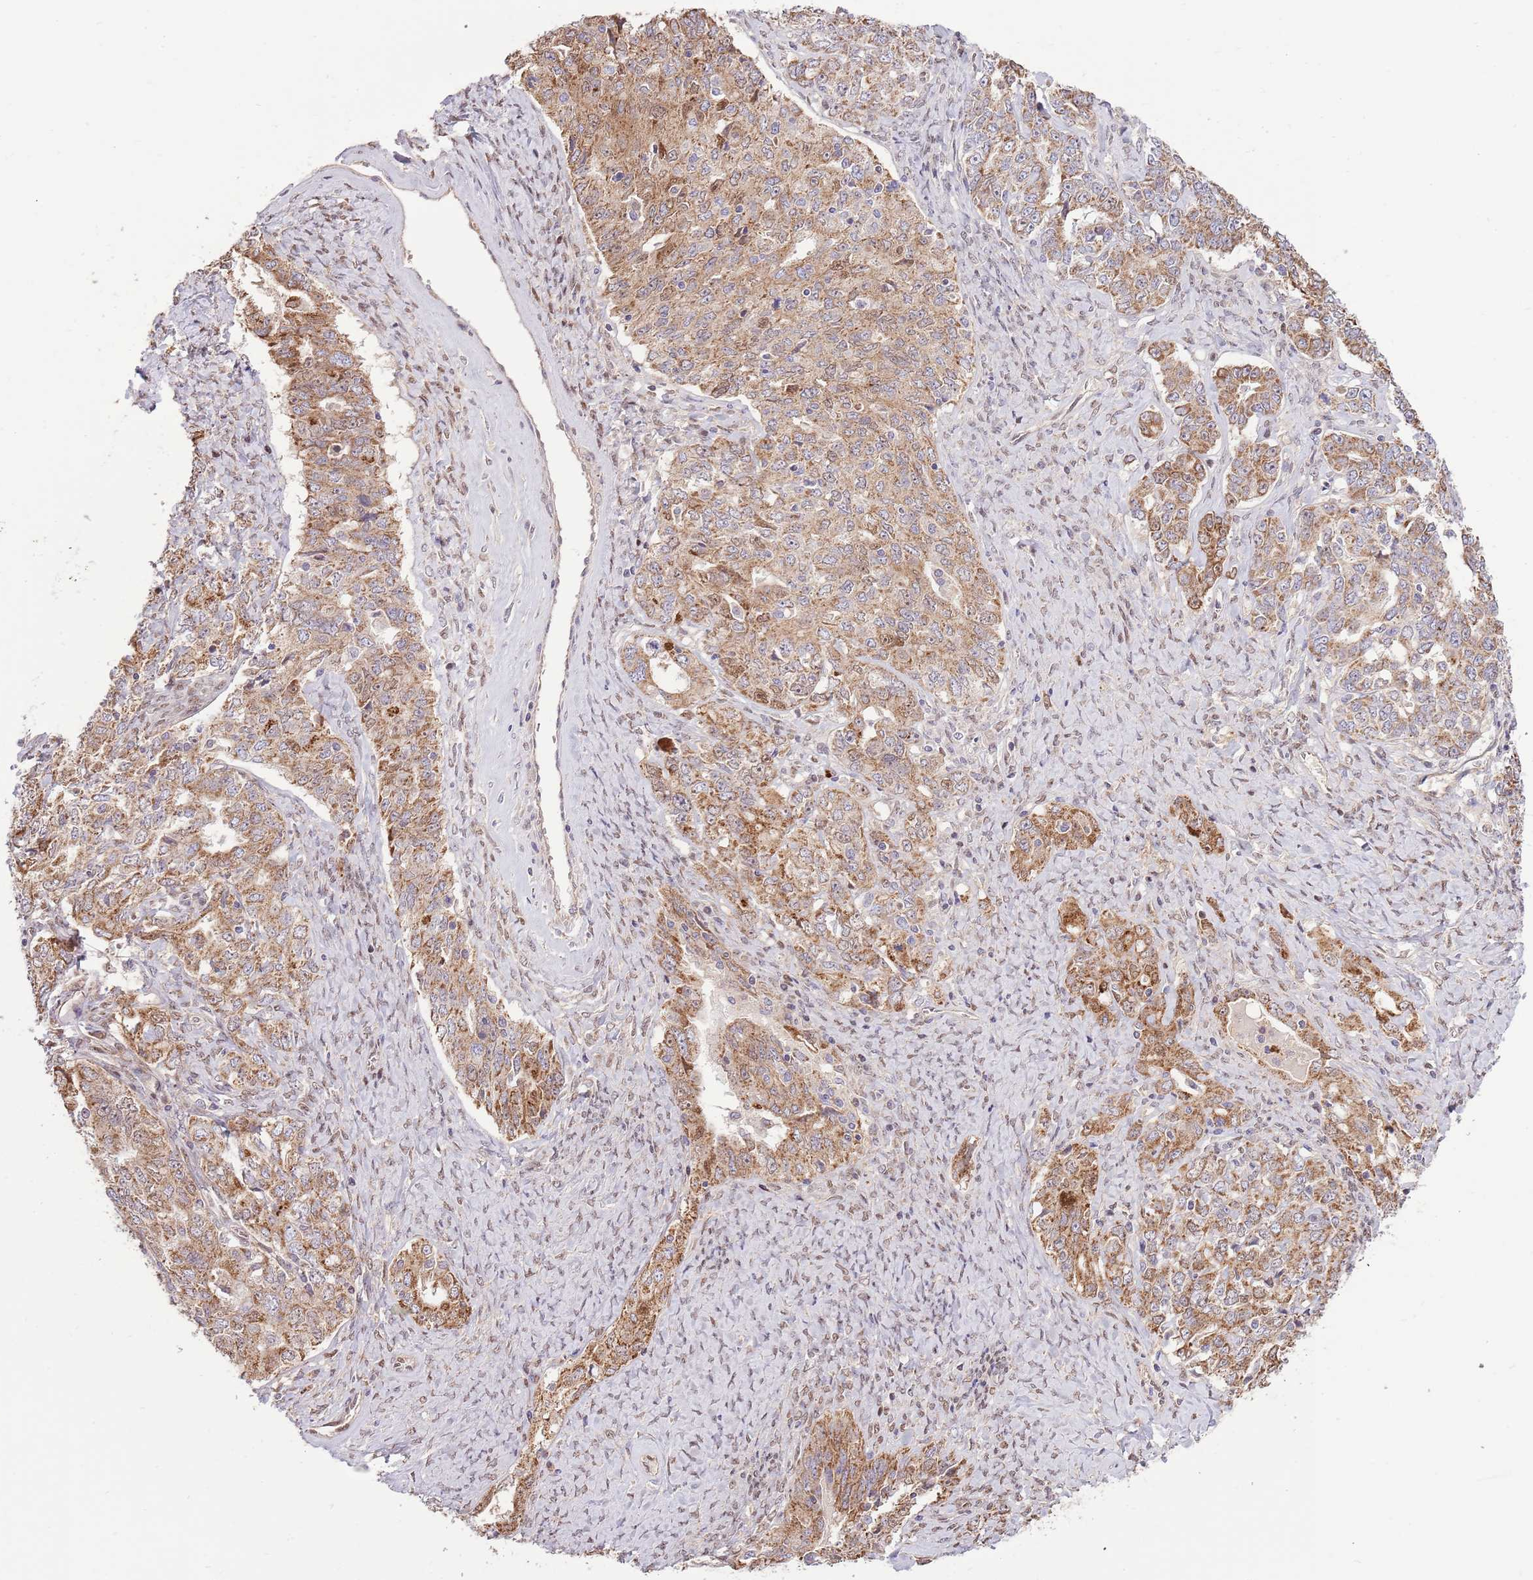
{"staining": {"intensity": "moderate", "quantity": ">75%", "location": "cytoplasmic/membranous"}, "tissue": "ovarian cancer", "cell_type": "Tumor cells", "image_type": "cancer", "snomed": [{"axis": "morphology", "description": "Carcinoma, endometroid"}, {"axis": "topography", "description": "Ovary"}], "caption": "A medium amount of moderate cytoplasmic/membranous staining is present in about >75% of tumor cells in ovarian cancer (endometroid carcinoma) tissue.", "gene": "ARL2BP", "patient": {"sex": "female", "age": 62}}